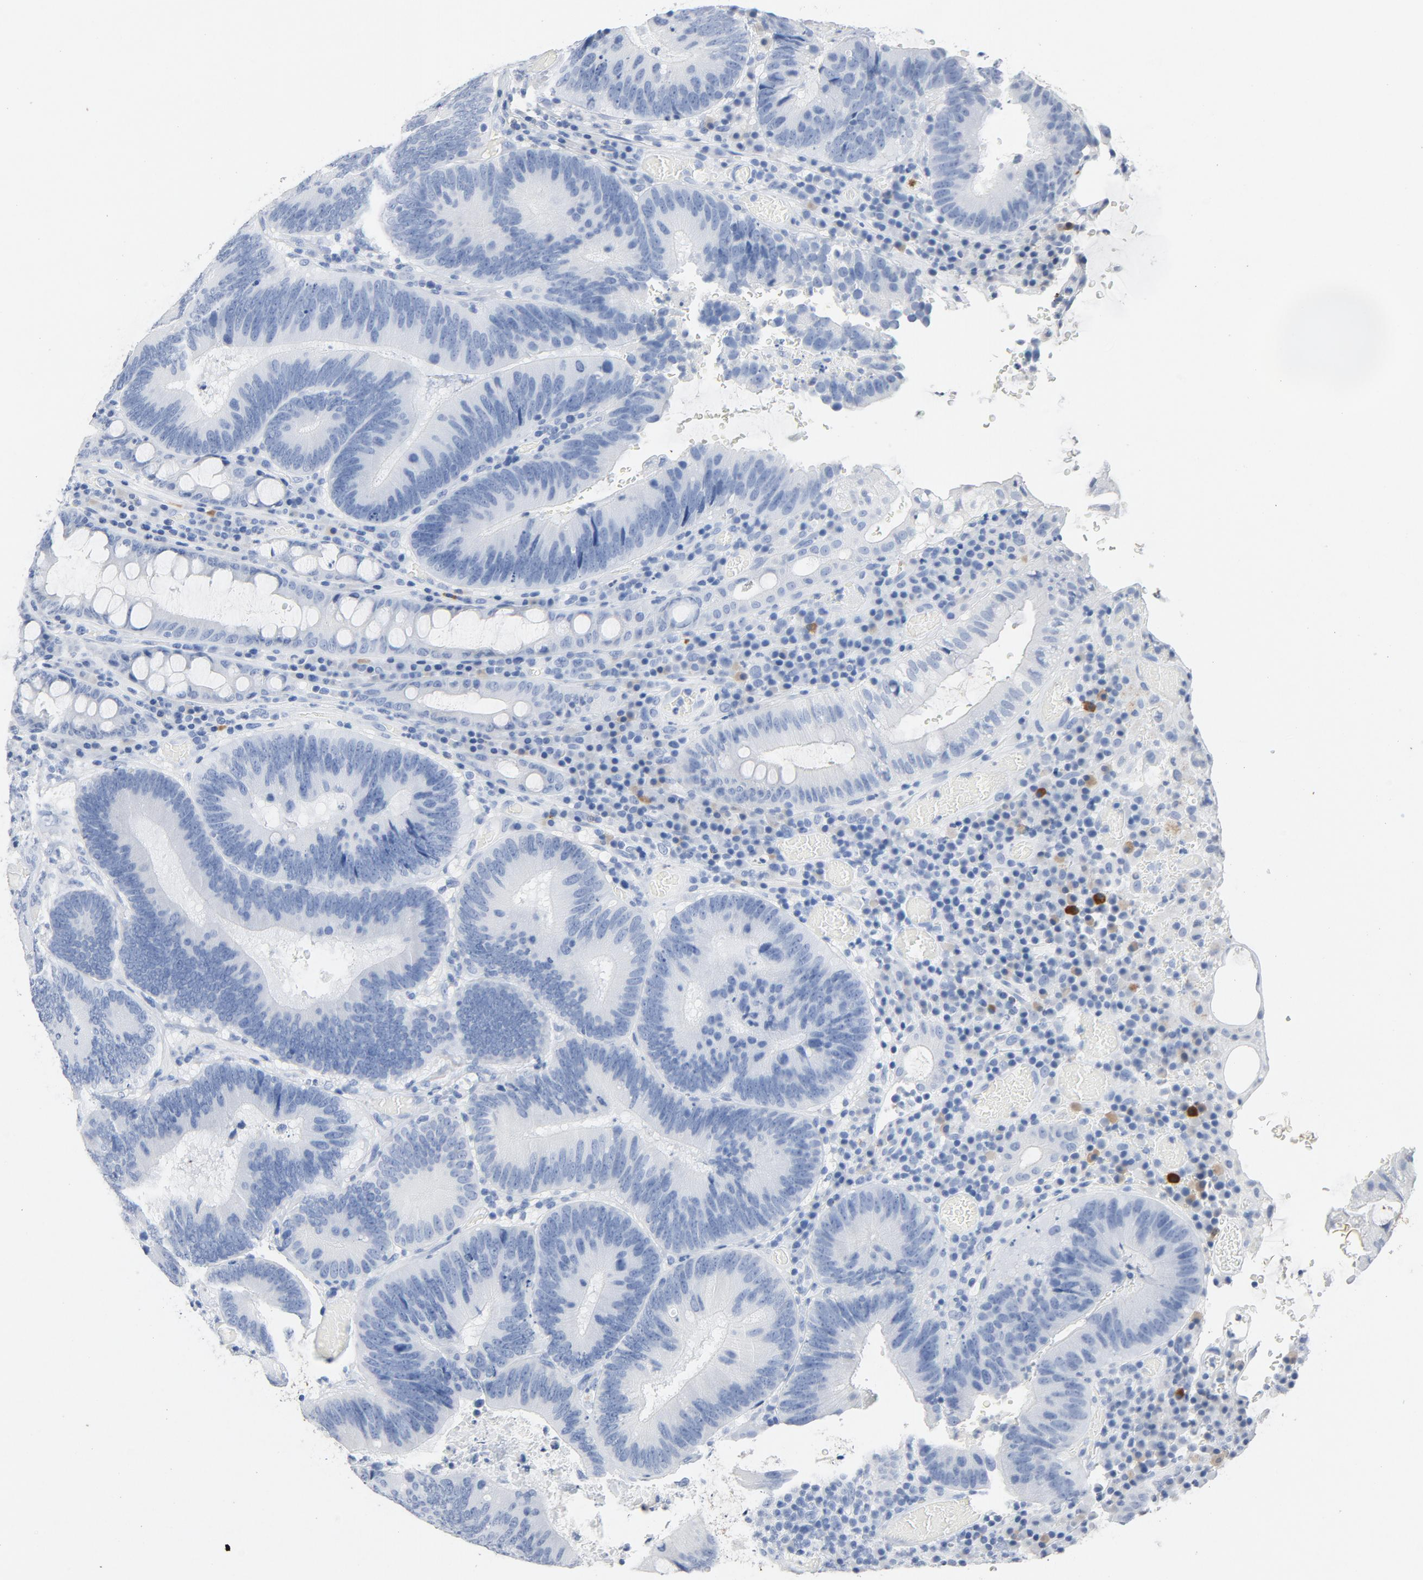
{"staining": {"intensity": "negative", "quantity": "none", "location": "none"}, "tissue": "colorectal cancer", "cell_type": "Tumor cells", "image_type": "cancer", "snomed": [{"axis": "morphology", "description": "Normal tissue, NOS"}, {"axis": "morphology", "description": "Adenocarcinoma, NOS"}, {"axis": "topography", "description": "Colon"}], "caption": "Immunohistochemistry photomicrograph of human adenocarcinoma (colorectal) stained for a protein (brown), which demonstrates no expression in tumor cells.", "gene": "PTPRB", "patient": {"sex": "female", "age": 78}}